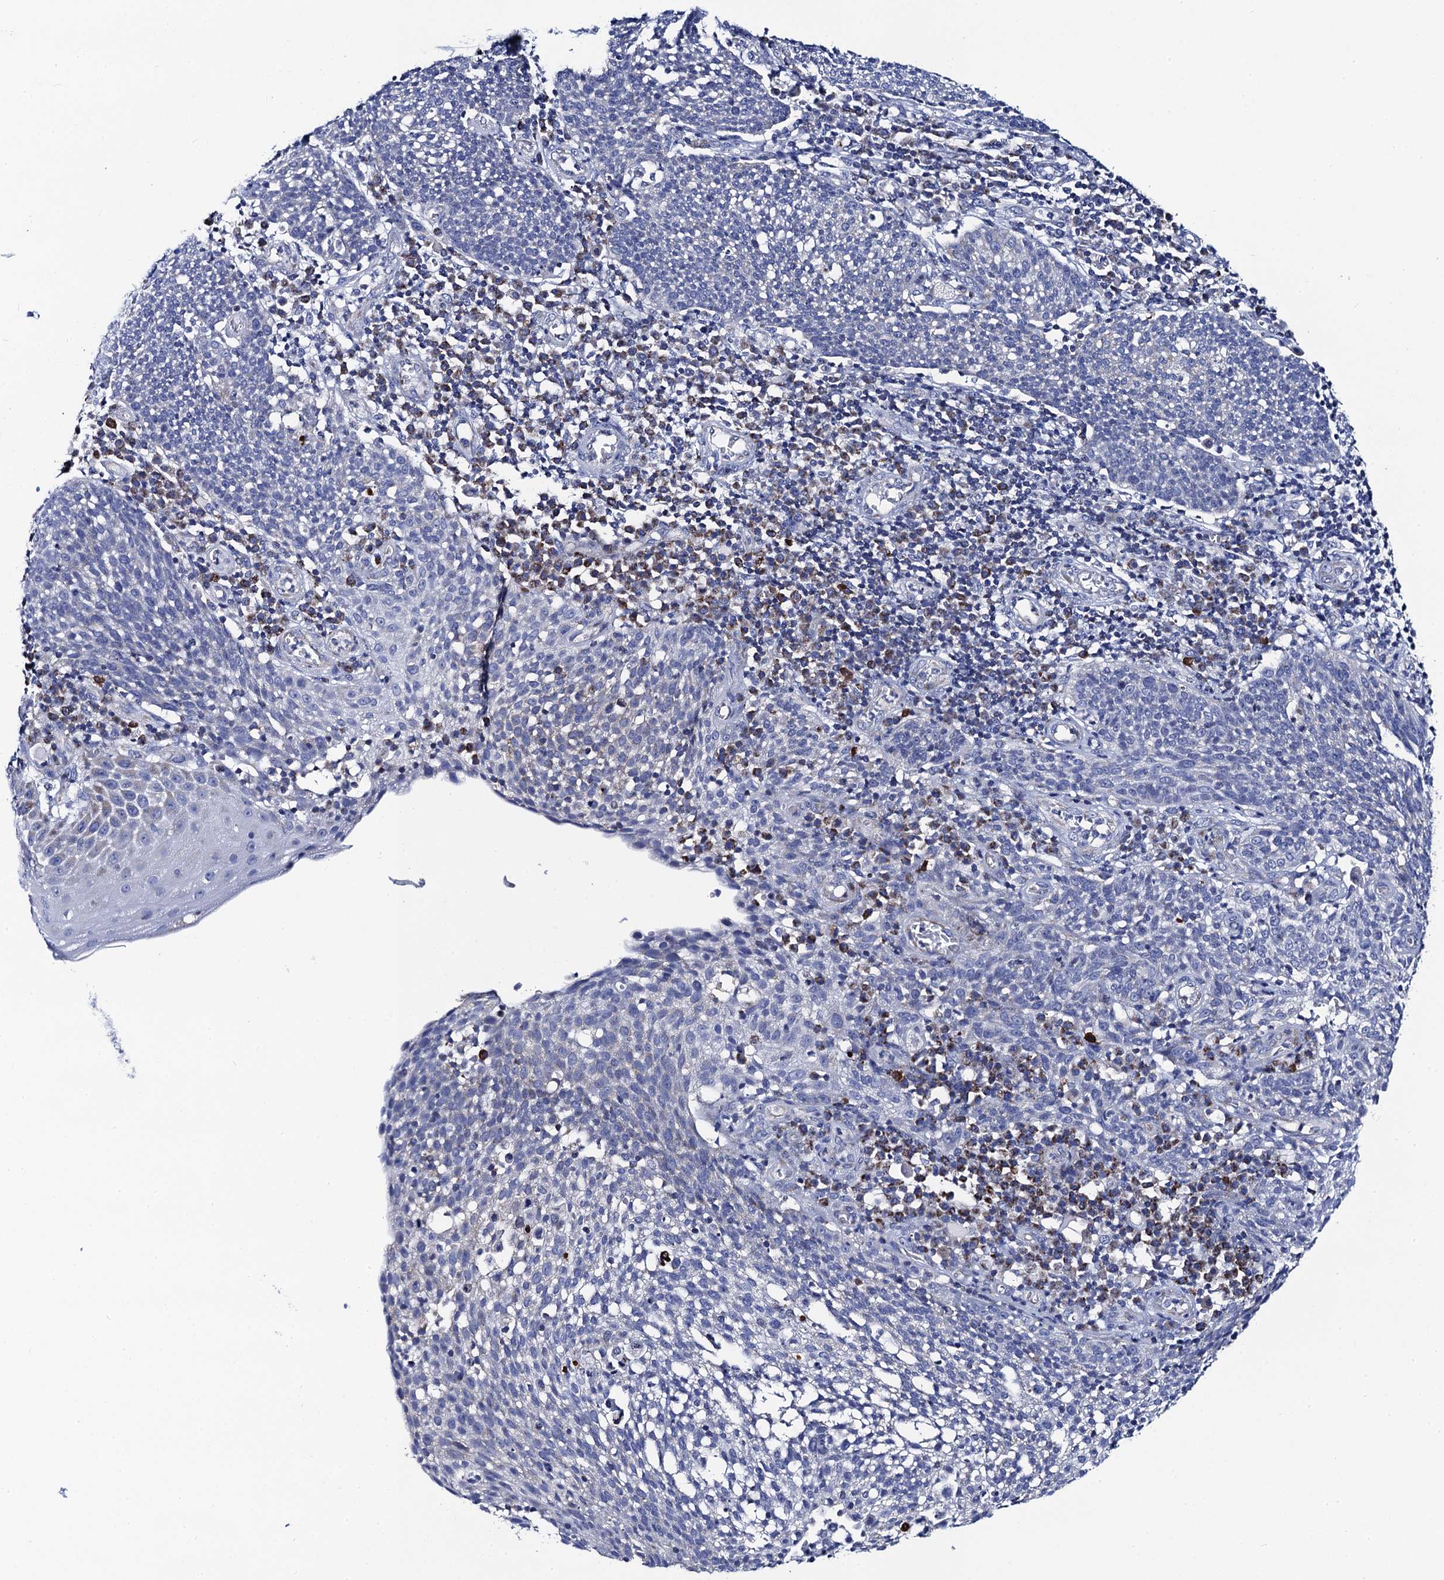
{"staining": {"intensity": "negative", "quantity": "none", "location": "none"}, "tissue": "cervical cancer", "cell_type": "Tumor cells", "image_type": "cancer", "snomed": [{"axis": "morphology", "description": "Squamous cell carcinoma, NOS"}, {"axis": "topography", "description": "Cervix"}], "caption": "The histopathology image reveals no significant positivity in tumor cells of cervical cancer. Nuclei are stained in blue.", "gene": "ACADSB", "patient": {"sex": "female", "age": 34}}